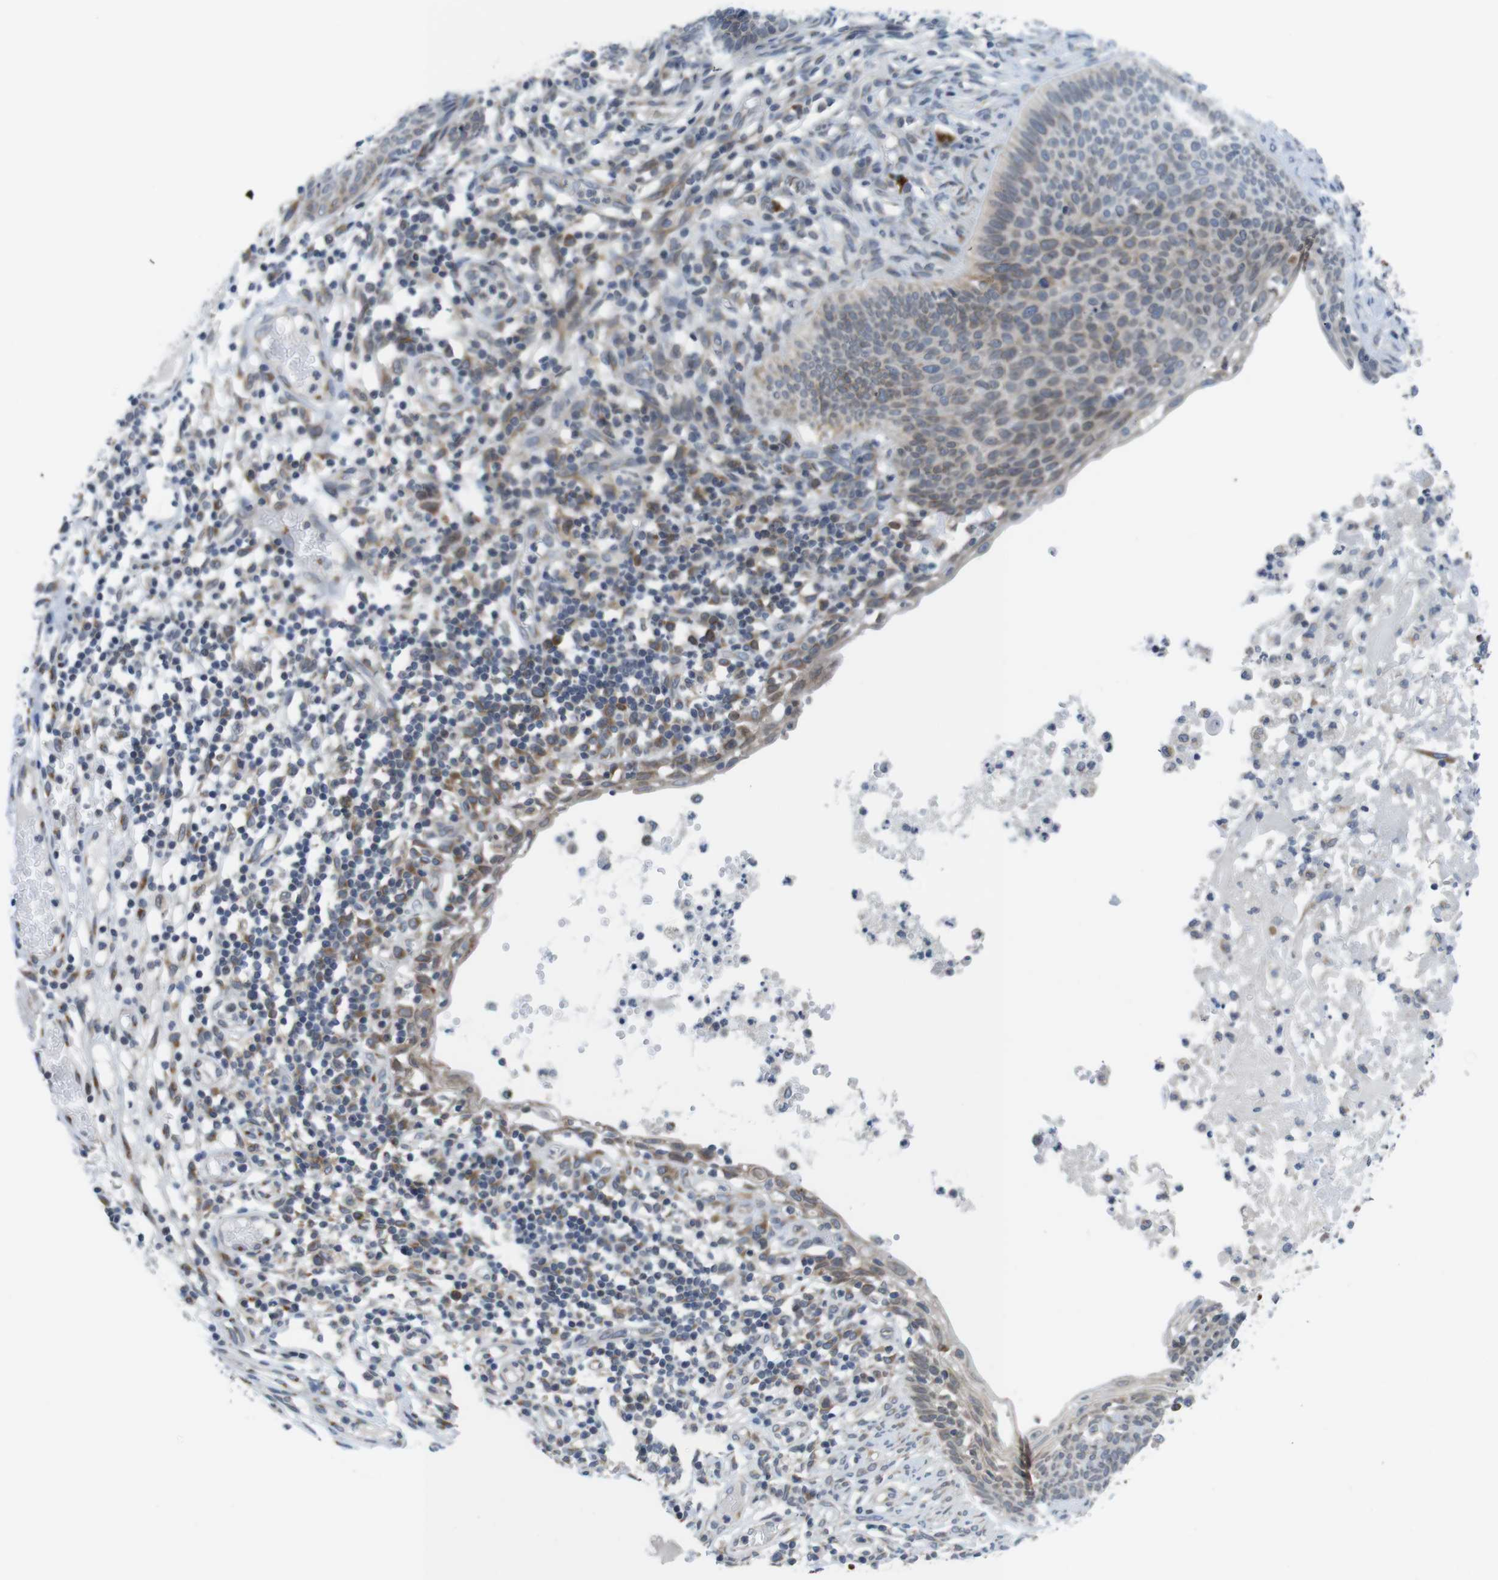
{"staining": {"intensity": "negative", "quantity": "none", "location": "none"}, "tissue": "skin cancer", "cell_type": "Tumor cells", "image_type": "cancer", "snomed": [{"axis": "morphology", "description": "Normal tissue, NOS"}, {"axis": "morphology", "description": "Basal cell carcinoma"}, {"axis": "topography", "description": "Skin"}], "caption": "Tumor cells show no significant protein expression in basal cell carcinoma (skin). (DAB IHC, high magnification).", "gene": "ERGIC3", "patient": {"sex": "male", "age": 87}}